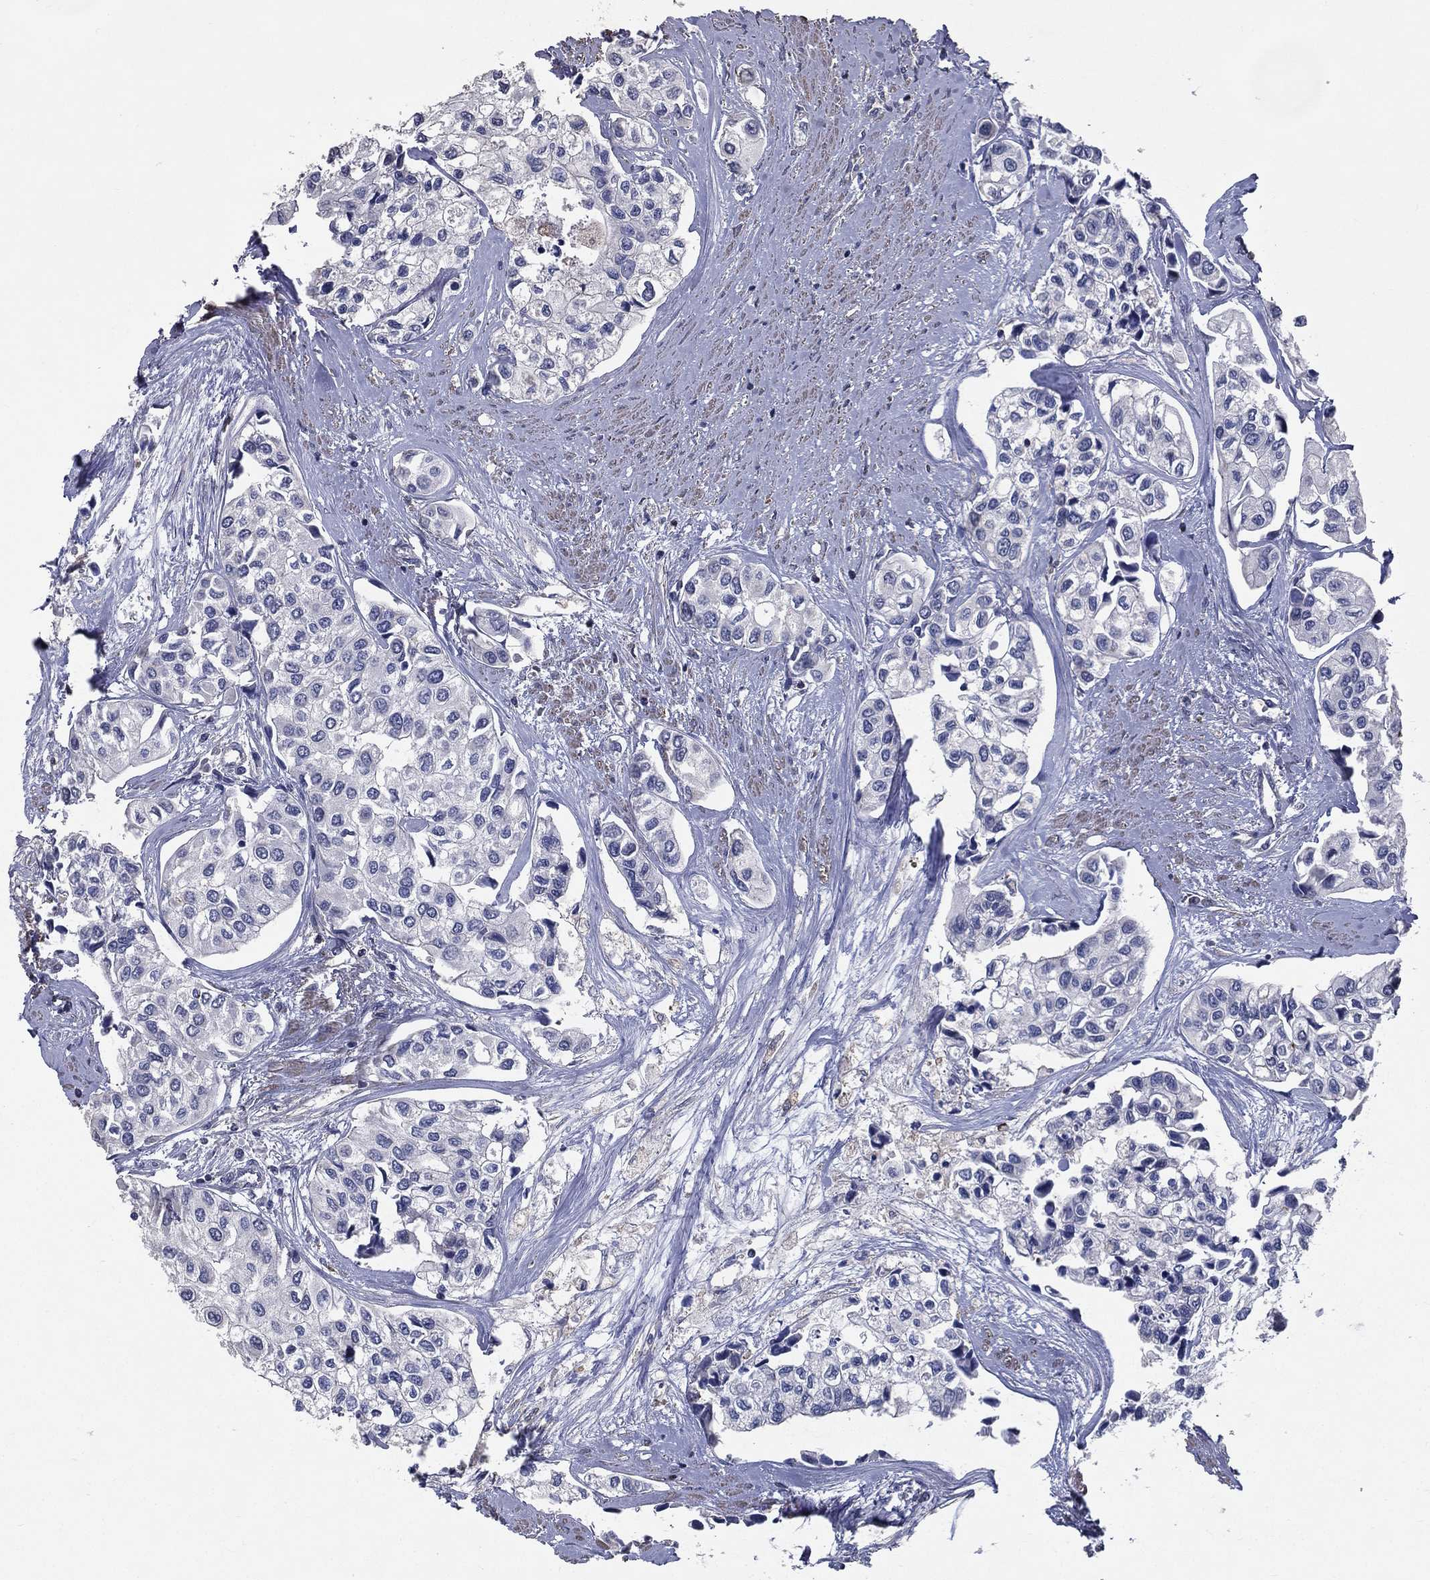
{"staining": {"intensity": "negative", "quantity": "none", "location": "none"}, "tissue": "urothelial cancer", "cell_type": "Tumor cells", "image_type": "cancer", "snomed": [{"axis": "morphology", "description": "Urothelial carcinoma, High grade"}, {"axis": "topography", "description": "Urinary bladder"}], "caption": "Immunohistochemical staining of urothelial cancer exhibits no significant positivity in tumor cells.", "gene": "SERPINB2", "patient": {"sex": "male", "age": 73}}